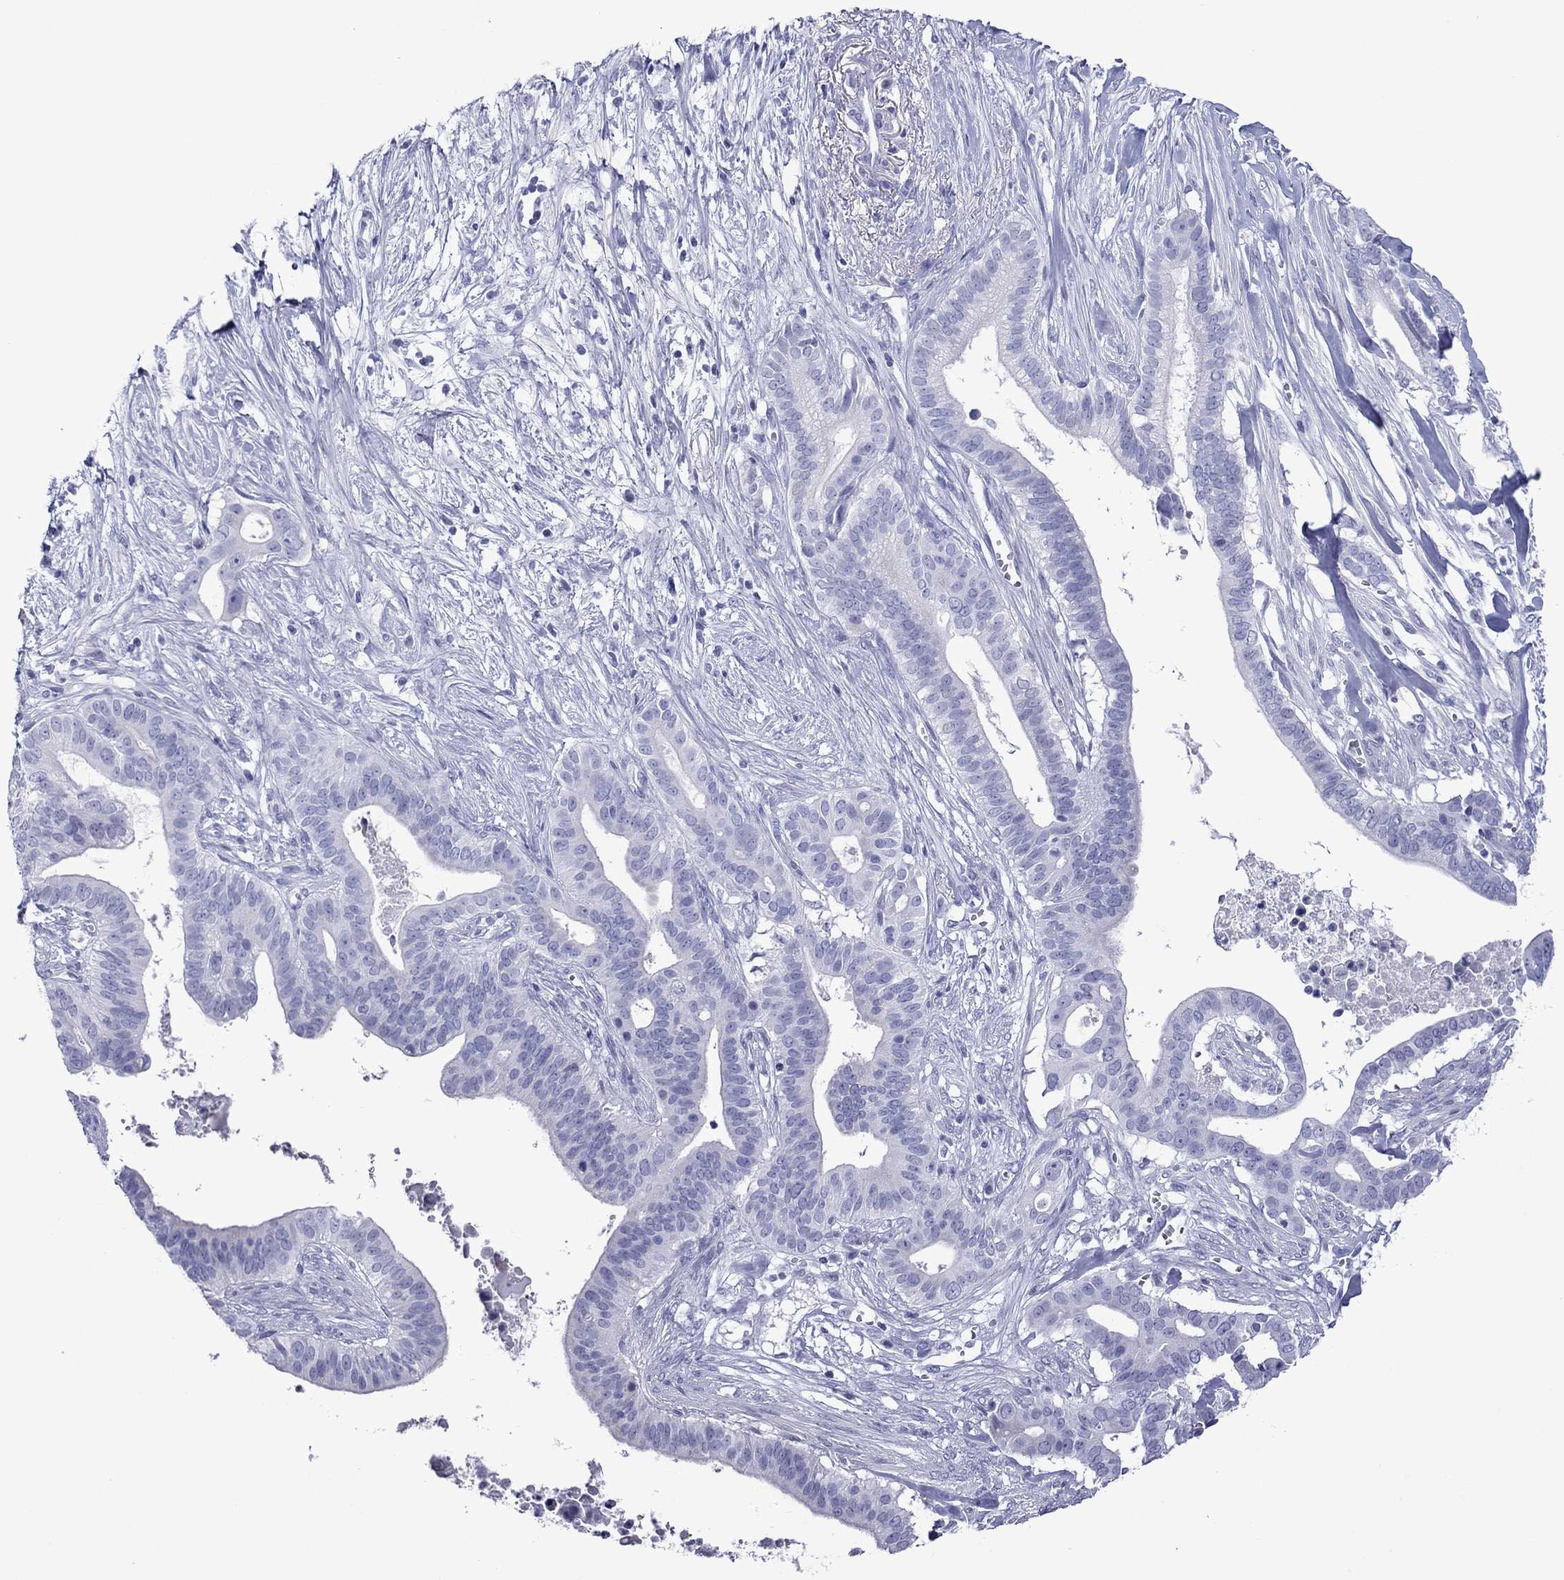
{"staining": {"intensity": "negative", "quantity": "none", "location": "none"}, "tissue": "pancreatic cancer", "cell_type": "Tumor cells", "image_type": "cancer", "snomed": [{"axis": "morphology", "description": "Adenocarcinoma, NOS"}, {"axis": "topography", "description": "Pancreas"}], "caption": "Immunohistochemistry of adenocarcinoma (pancreatic) exhibits no positivity in tumor cells.", "gene": "PIWIL1", "patient": {"sex": "male", "age": 61}}